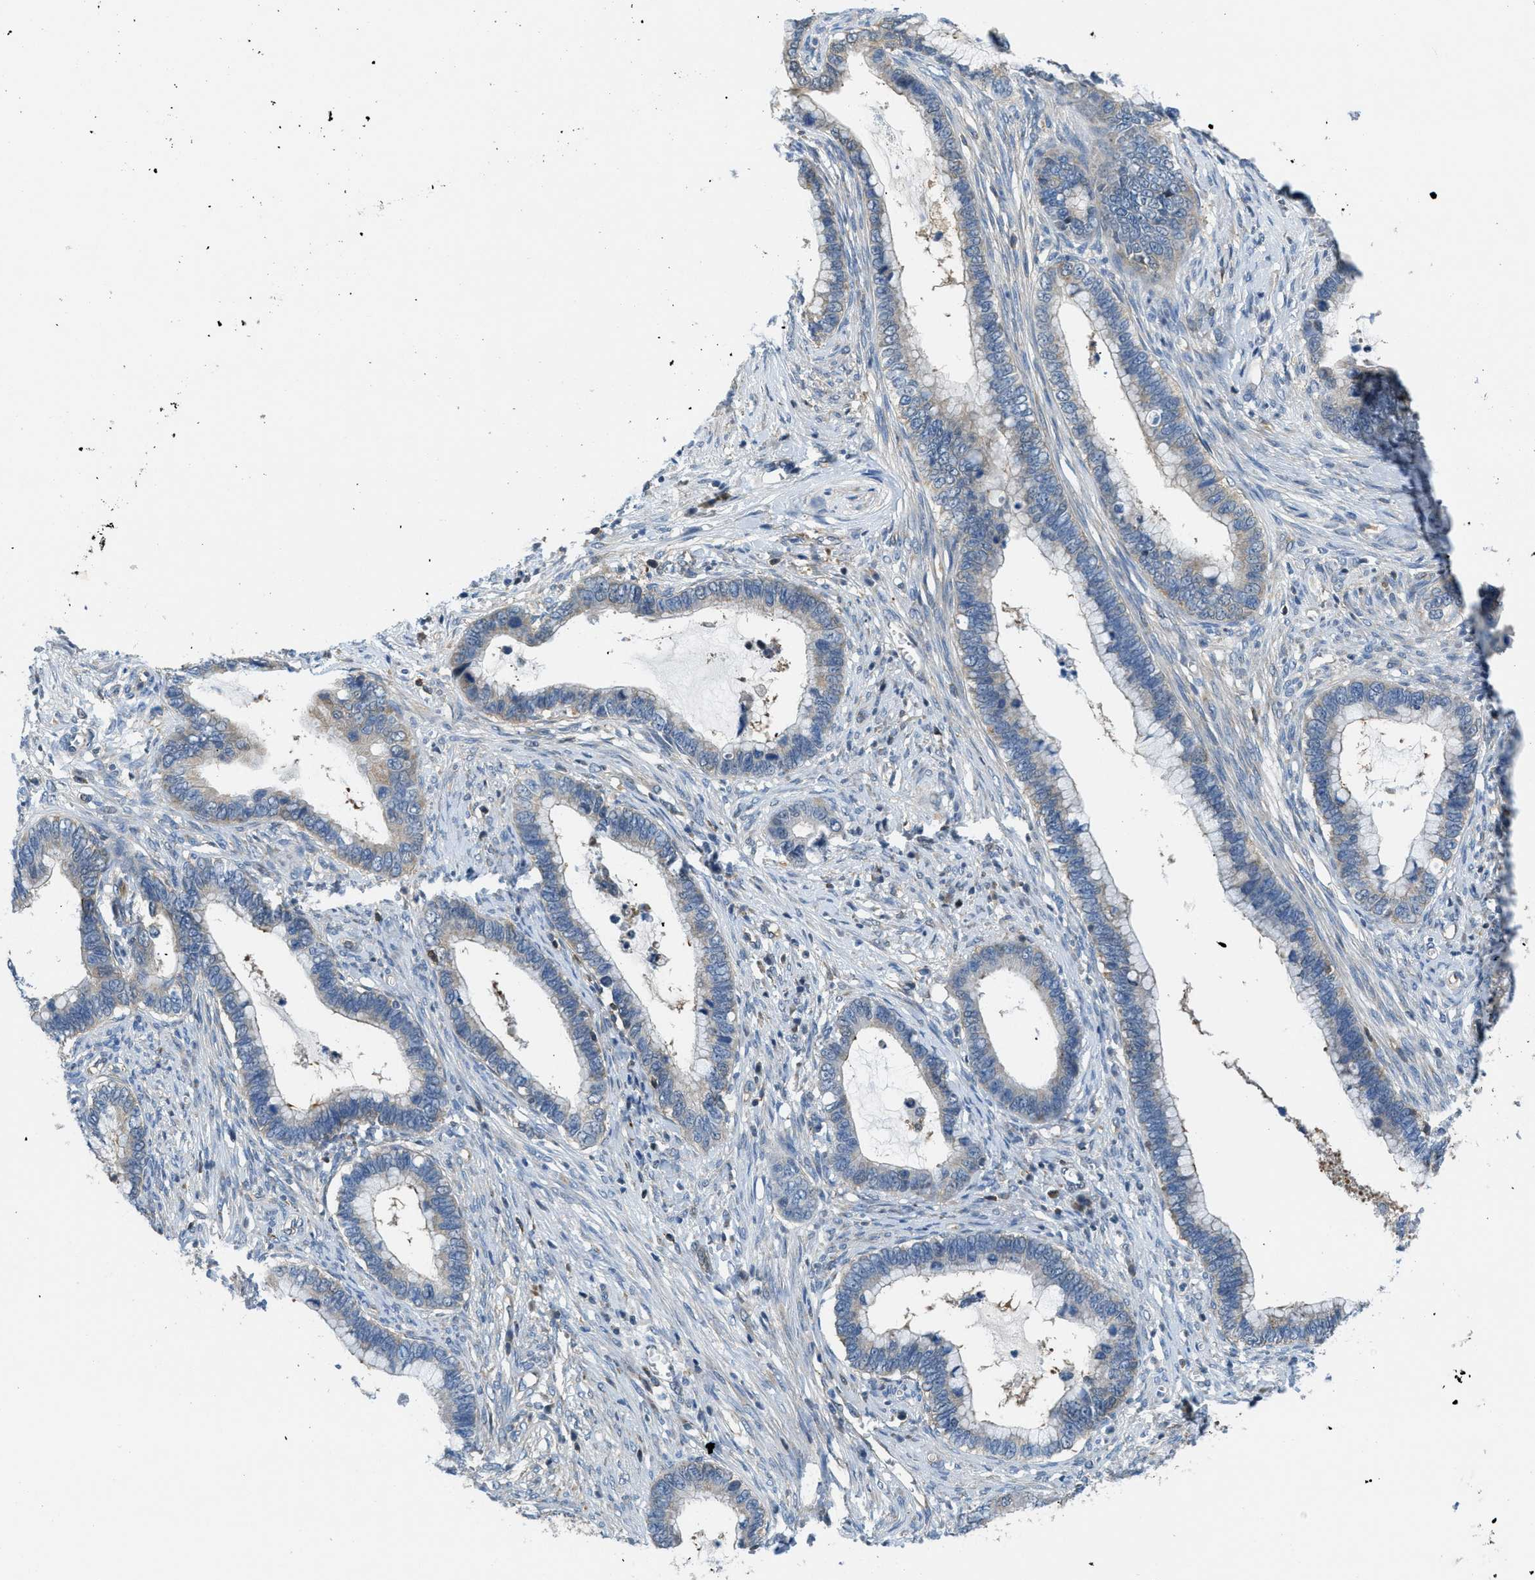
{"staining": {"intensity": "weak", "quantity": "<25%", "location": "cytoplasmic/membranous"}, "tissue": "cervical cancer", "cell_type": "Tumor cells", "image_type": "cancer", "snomed": [{"axis": "morphology", "description": "Adenocarcinoma, NOS"}, {"axis": "topography", "description": "Cervix"}], "caption": "Tumor cells are negative for protein expression in human adenocarcinoma (cervical).", "gene": "PIP5K1C", "patient": {"sex": "female", "age": 44}}